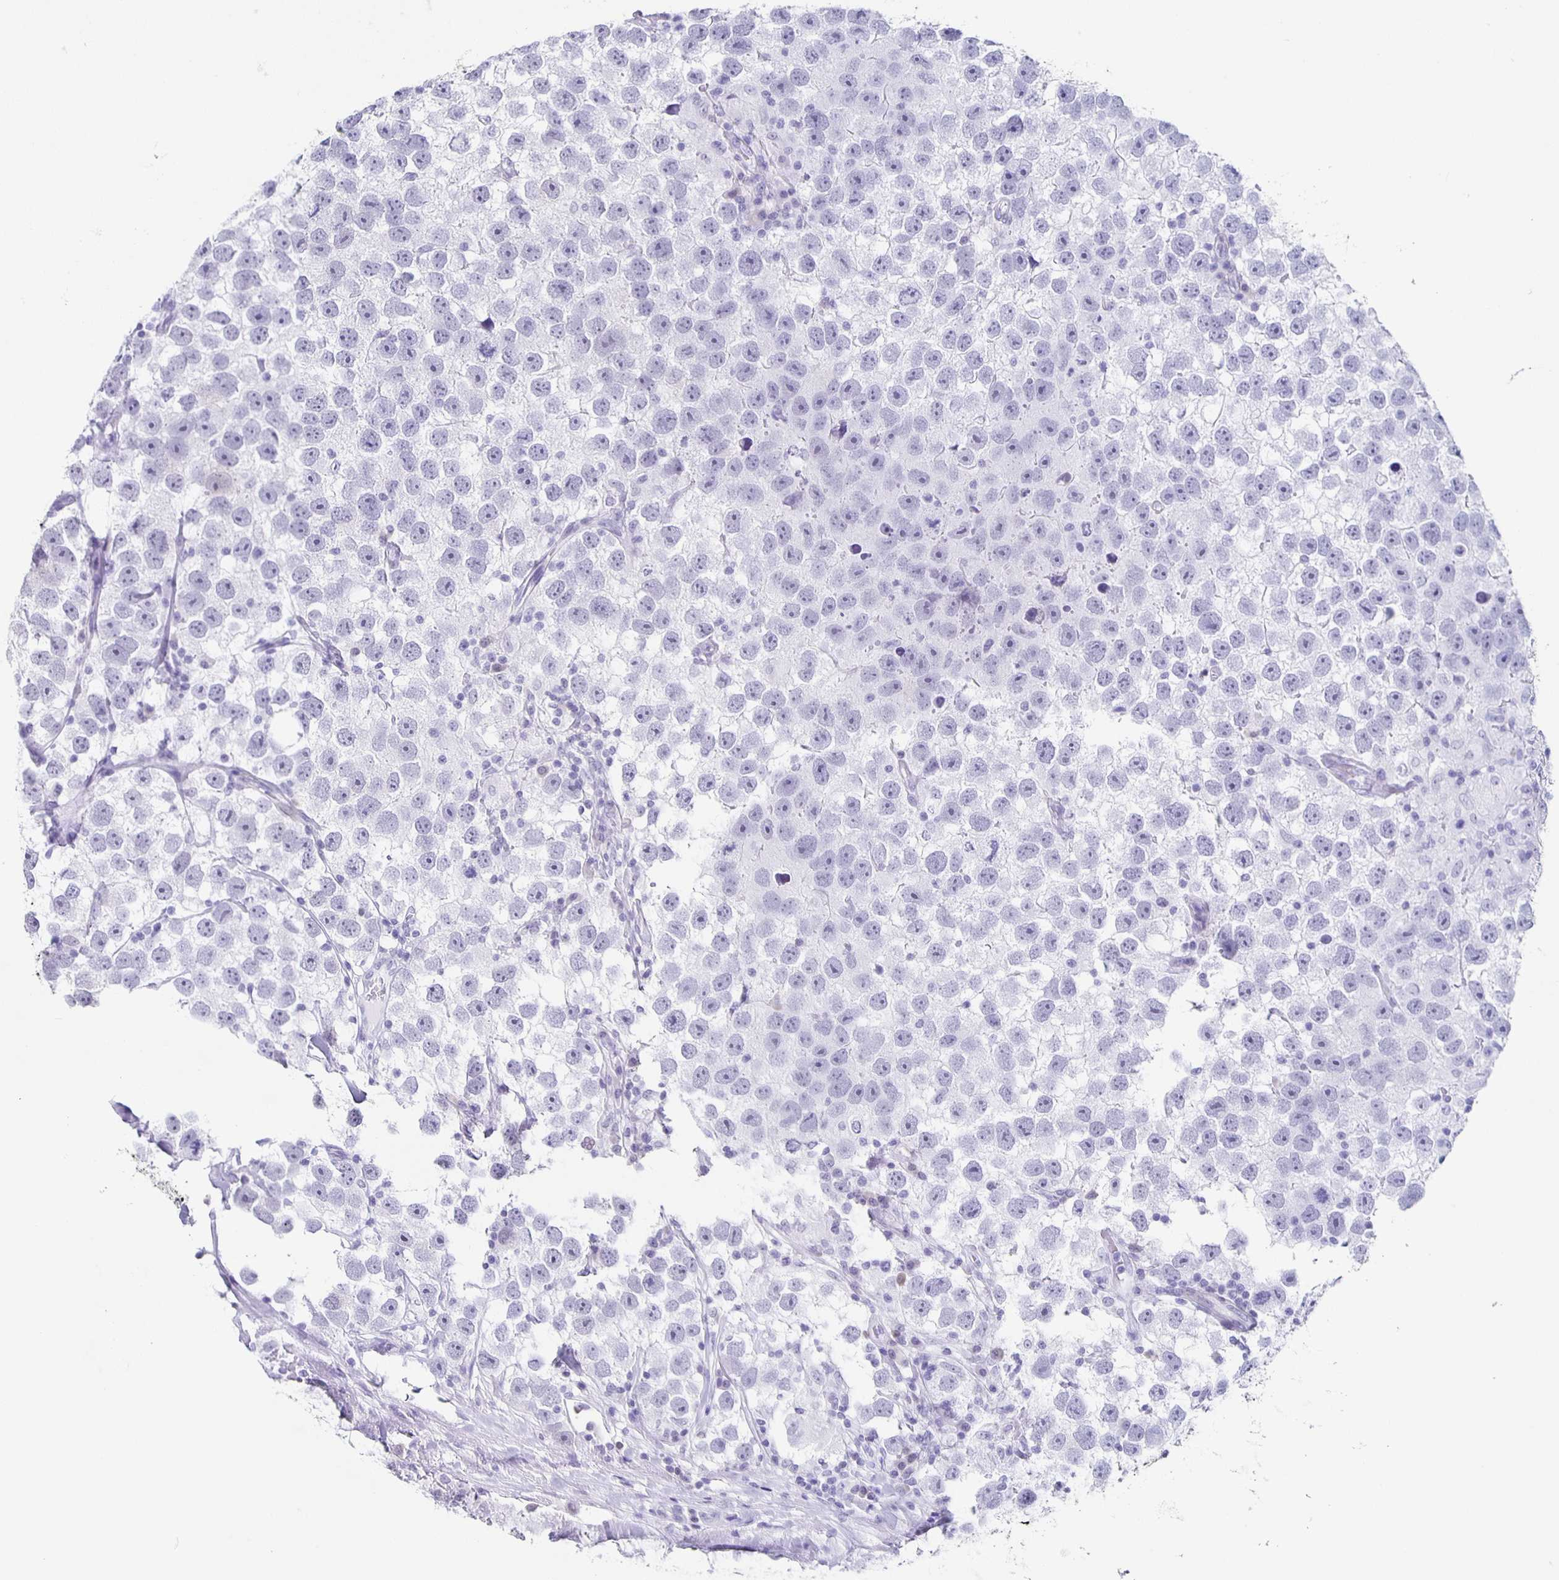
{"staining": {"intensity": "negative", "quantity": "none", "location": "none"}, "tissue": "testis cancer", "cell_type": "Tumor cells", "image_type": "cancer", "snomed": [{"axis": "morphology", "description": "Seminoma, NOS"}, {"axis": "topography", "description": "Testis"}], "caption": "A high-resolution histopathology image shows immunohistochemistry staining of testis cancer (seminoma), which shows no significant positivity in tumor cells. Nuclei are stained in blue.", "gene": "TPPP", "patient": {"sex": "male", "age": 26}}